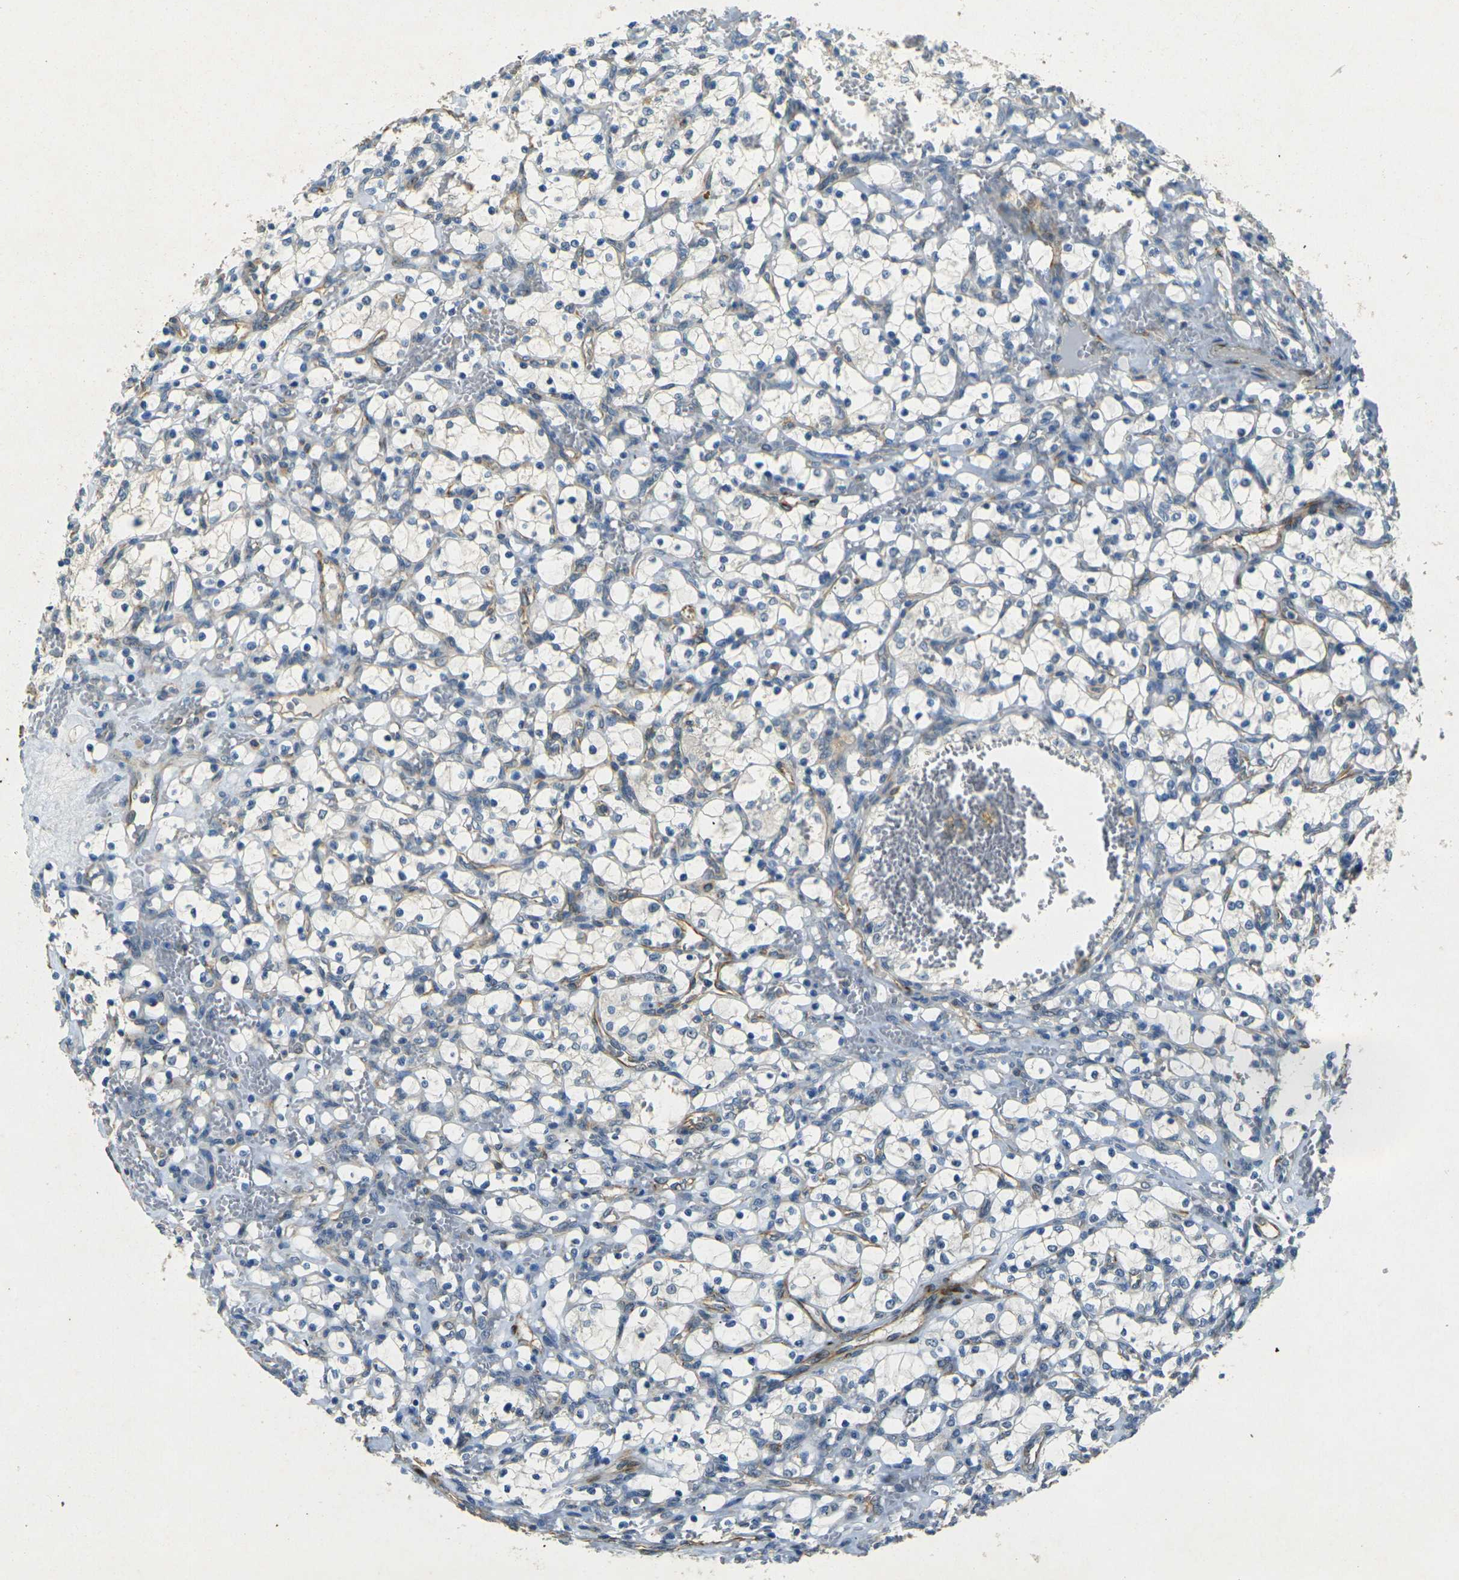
{"staining": {"intensity": "negative", "quantity": "none", "location": "none"}, "tissue": "renal cancer", "cell_type": "Tumor cells", "image_type": "cancer", "snomed": [{"axis": "morphology", "description": "Adenocarcinoma, NOS"}, {"axis": "topography", "description": "Kidney"}], "caption": "There is no significant staining in tumor cells of renal adenocarcinoma.", "gene": "SORT1", "patient": {"sex": "female", "age": 69}}